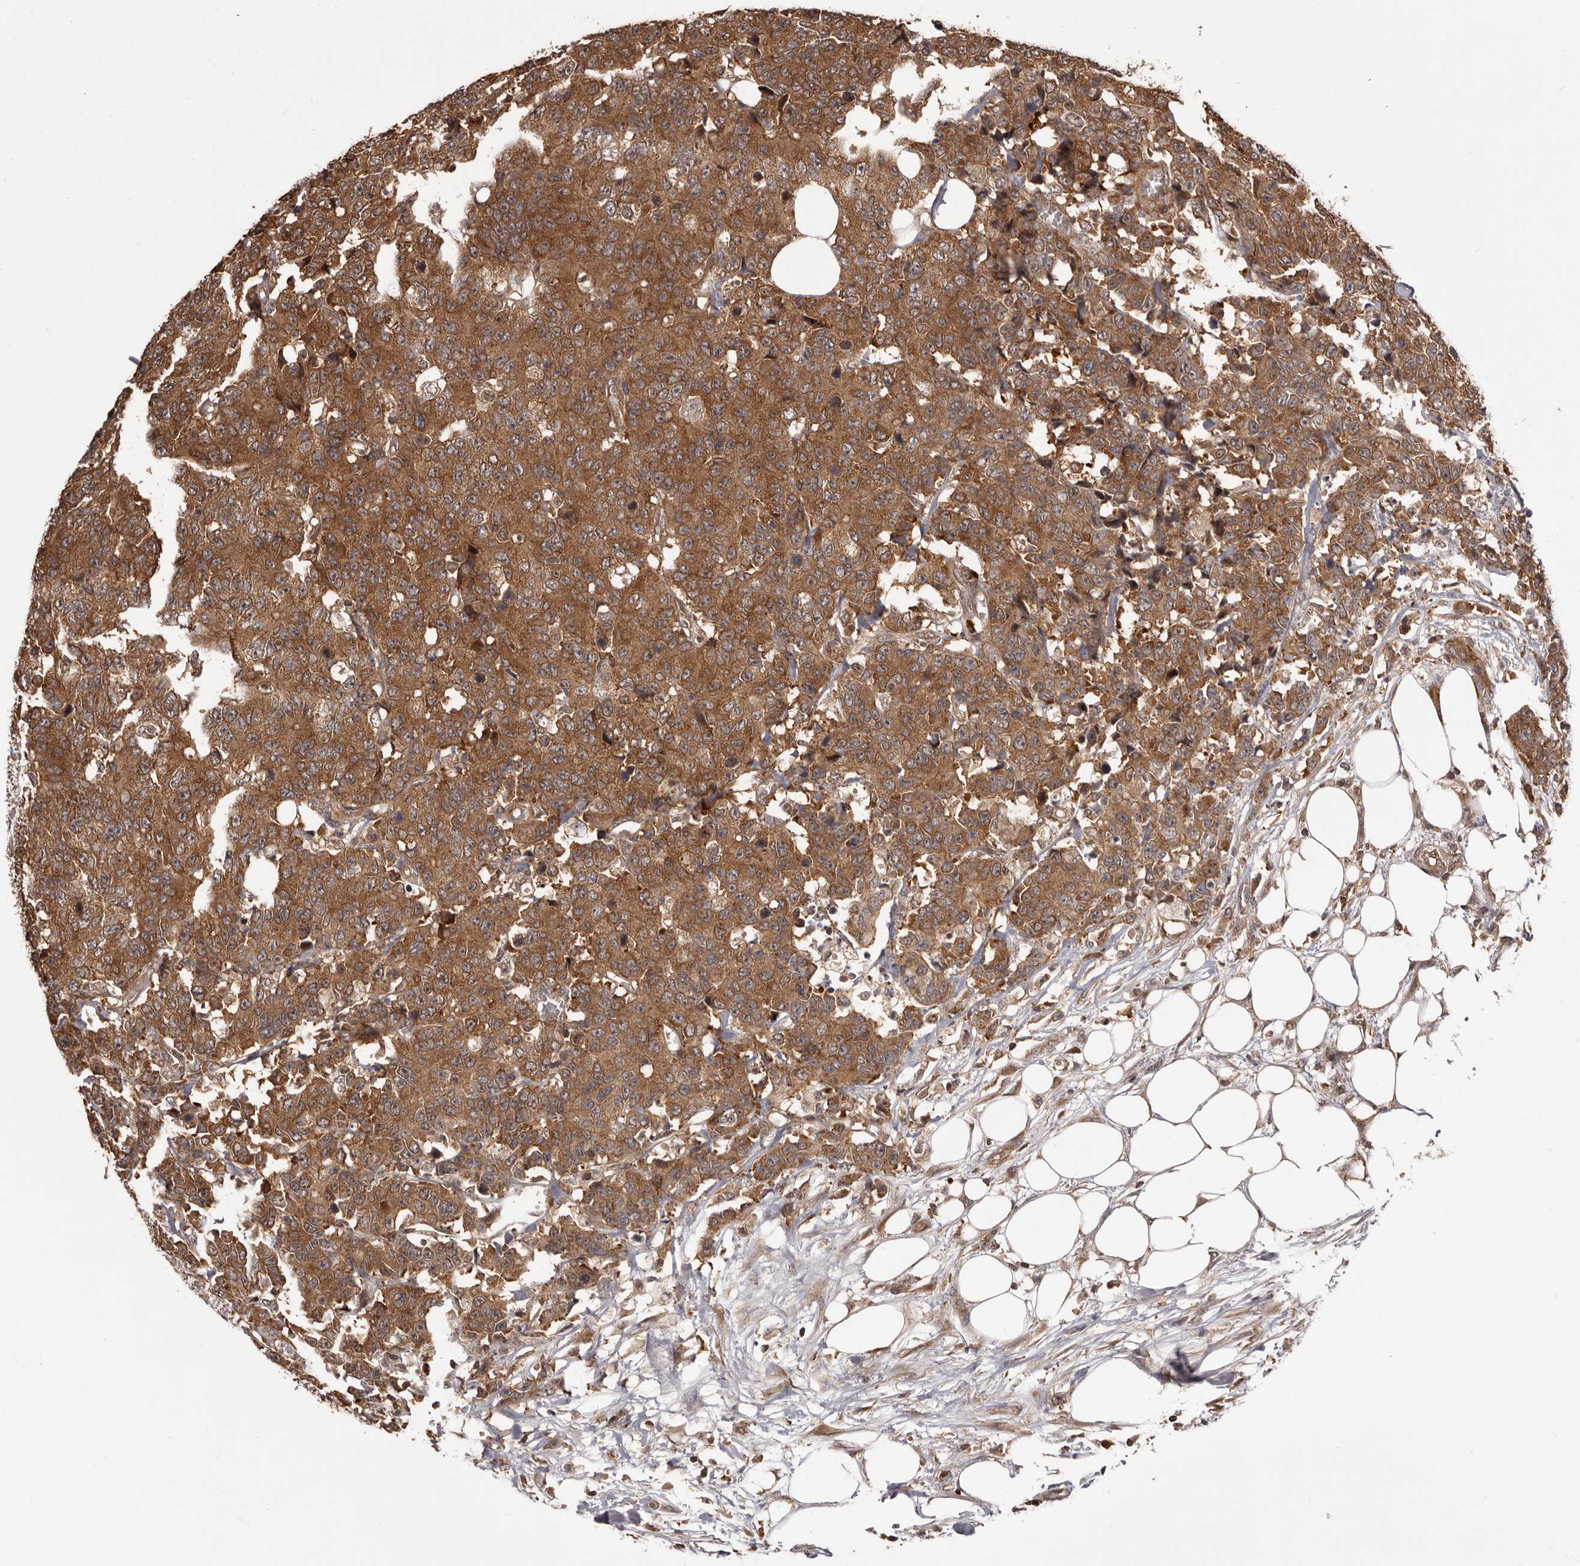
{"staining": {"intensity": "moderate", "quantity": ">75%", "location": "cytoplasmic/membranous"}, "tissue": "colorectal cancer", "cell_type": "Tumor cells", "image_type": "cancer", "snomed": [{"axis": "morphology", "description": "Adenocarcinoma, NOS"}, {"axis": "topography", "description": "Colon"}], "caption": "This photomicrograph reveals IHC staining of colorectal cancer, with medium moderate cytoplasmic/membranous staining in approximately >75% of tumor cells.", "gene": "HBS1L", "patient": {"sex": "female", "age": 86}}